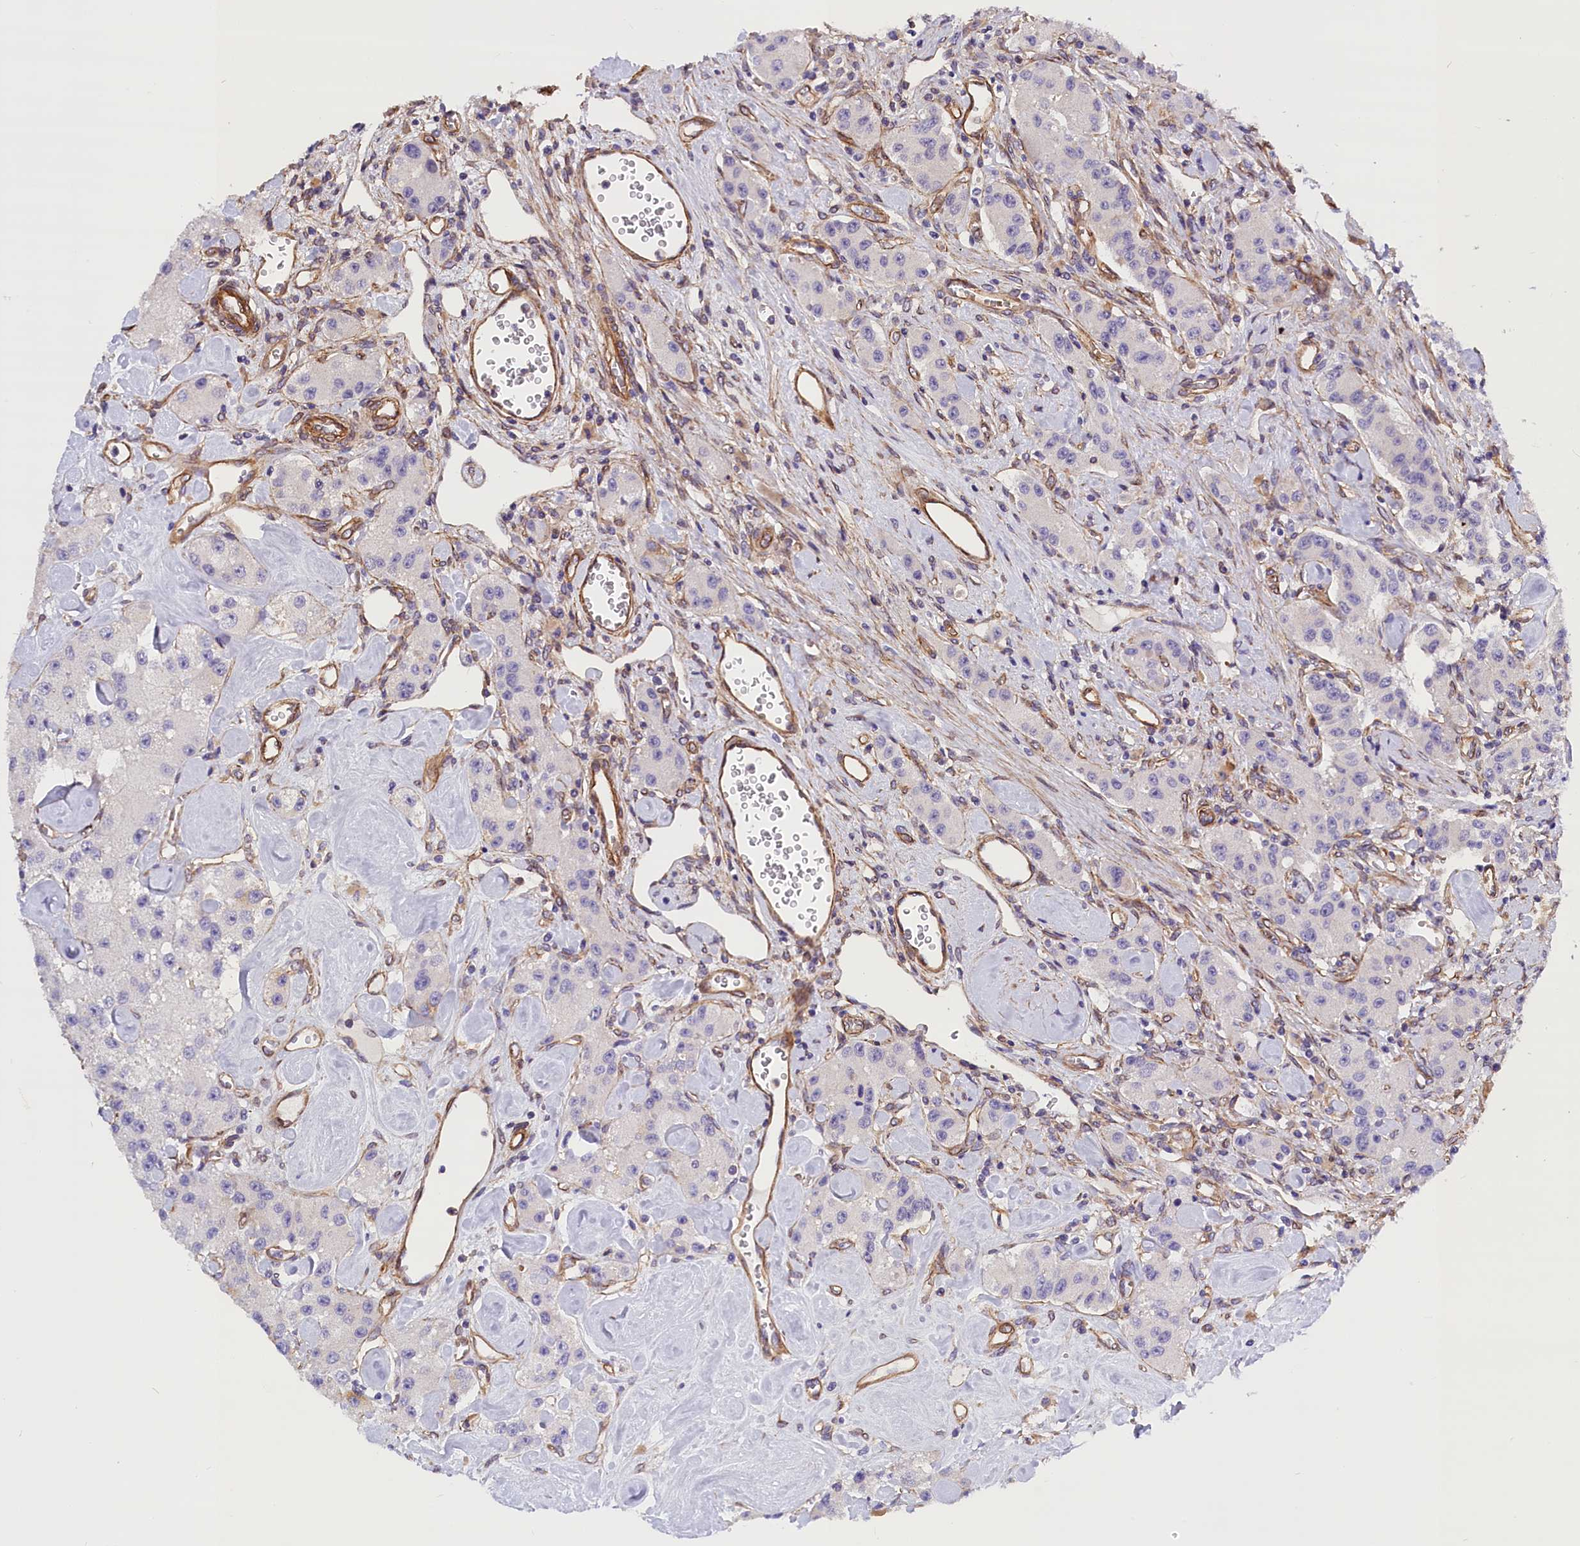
{"staining": {"intensity": "negative", "quantity": "none", "location": "none"}, "tissue": "carcinoid", "cell_type": "Tumor cells", "image_type": "cancer", "snomed": [{"axis": "morphology", "description": "Carcinoid, malignant, NOS"}, {"axis": "topography", "description": "Pancreas"}], "caption": "Histopathology image shows no protein positivity in tumor cells of carcinoid (malignant) tissue. (Brightfield microscopy of DAB (3,3'-diaminobenzidine) immunohistochemistry at high magnification).", "gene": "MED20", "patient": {"sex": "male", "age": 41}}